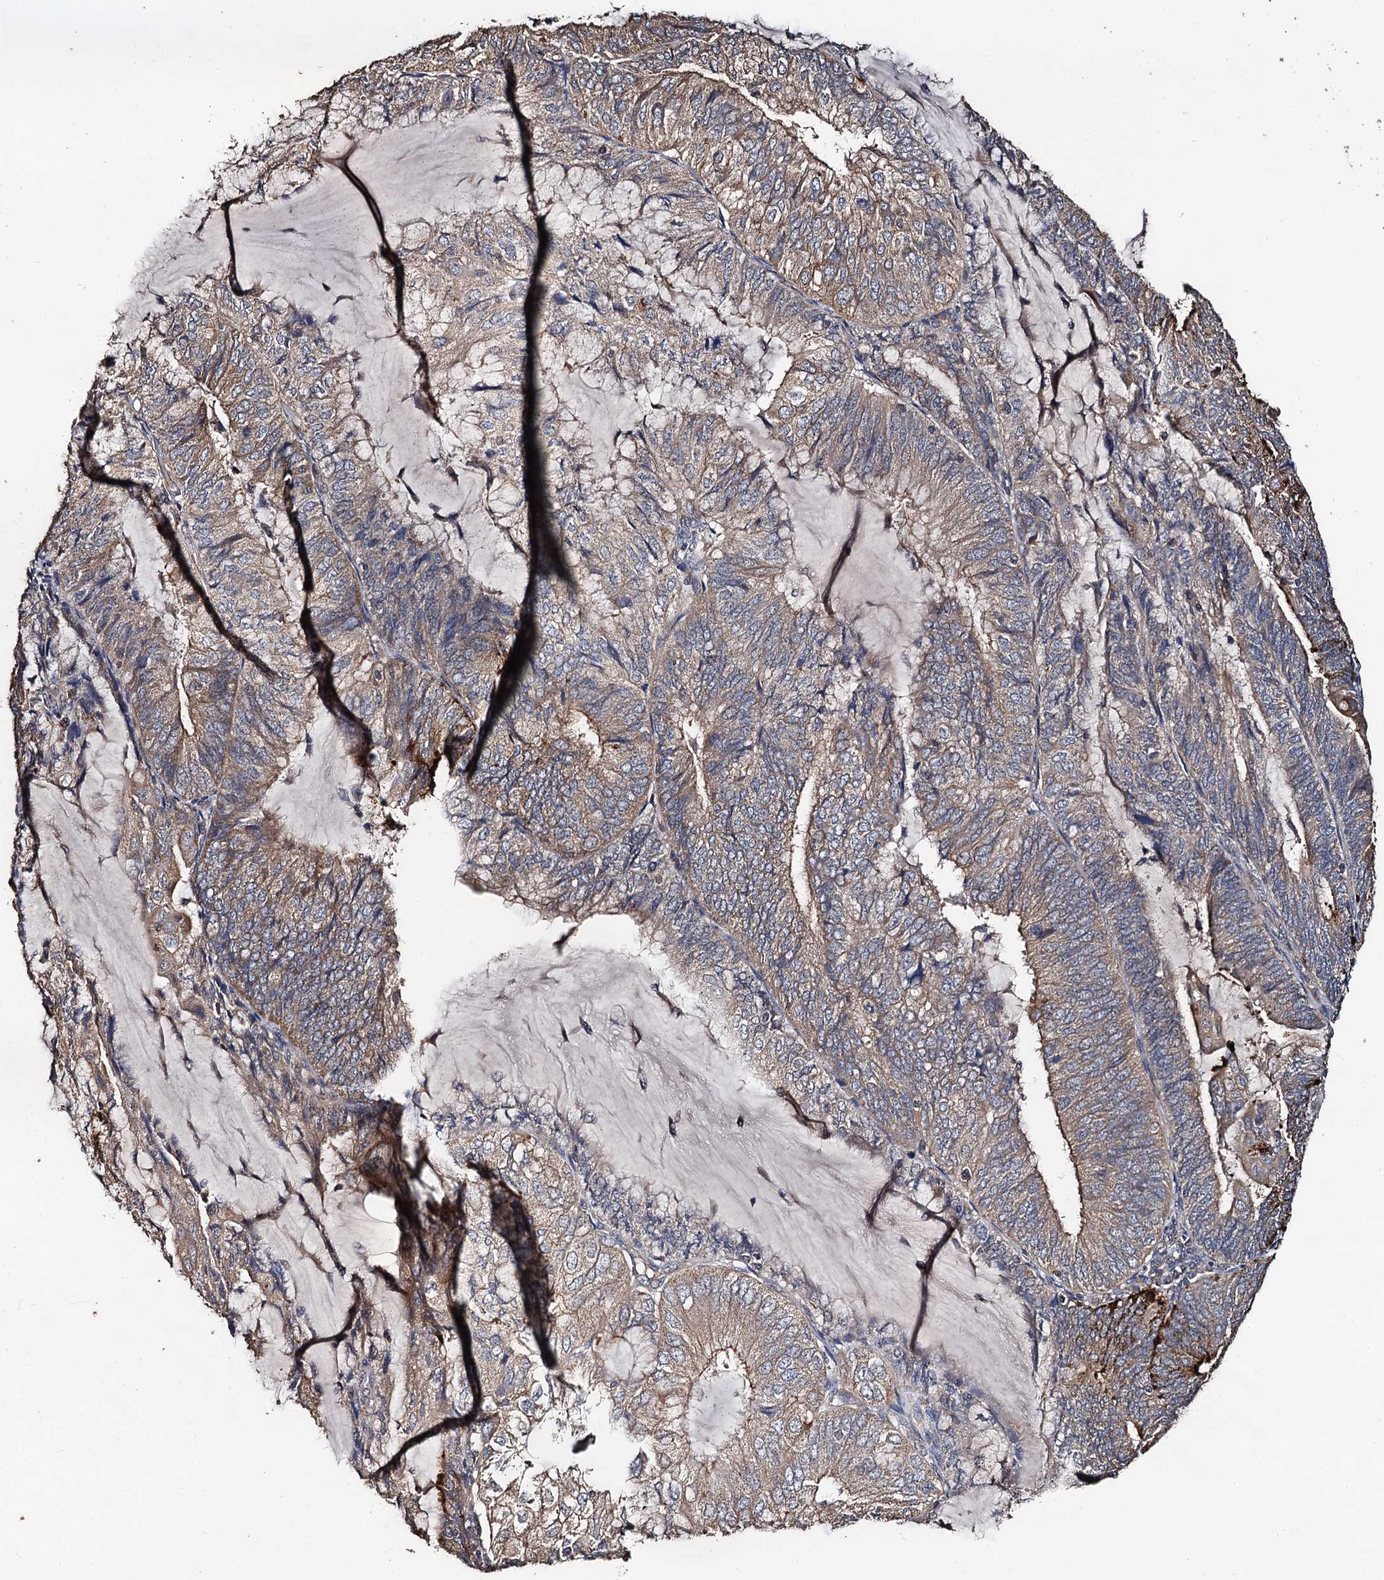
{"staining": {"intensity": "moderate", "quantity": "25%-75%", "location": "cytoplasmic/membranous"}, "tissue": "endometrial cancer", "cell_type": "Tumor cells", "image_type": "cancer", "snomed": [{"axis": "morphology", "description": "Adenocarcinoma, NOS"}, {"axis": "topography", "description": "Endometrium"}], "caption": "An image of endometrial cancer (adenocarcinoma) stained for a protein shows moderate cytoplasmic/membranous brown staining in tumor cells.", "gene": "PPTC7", "patient": {"sex": "female", "age": 81}}